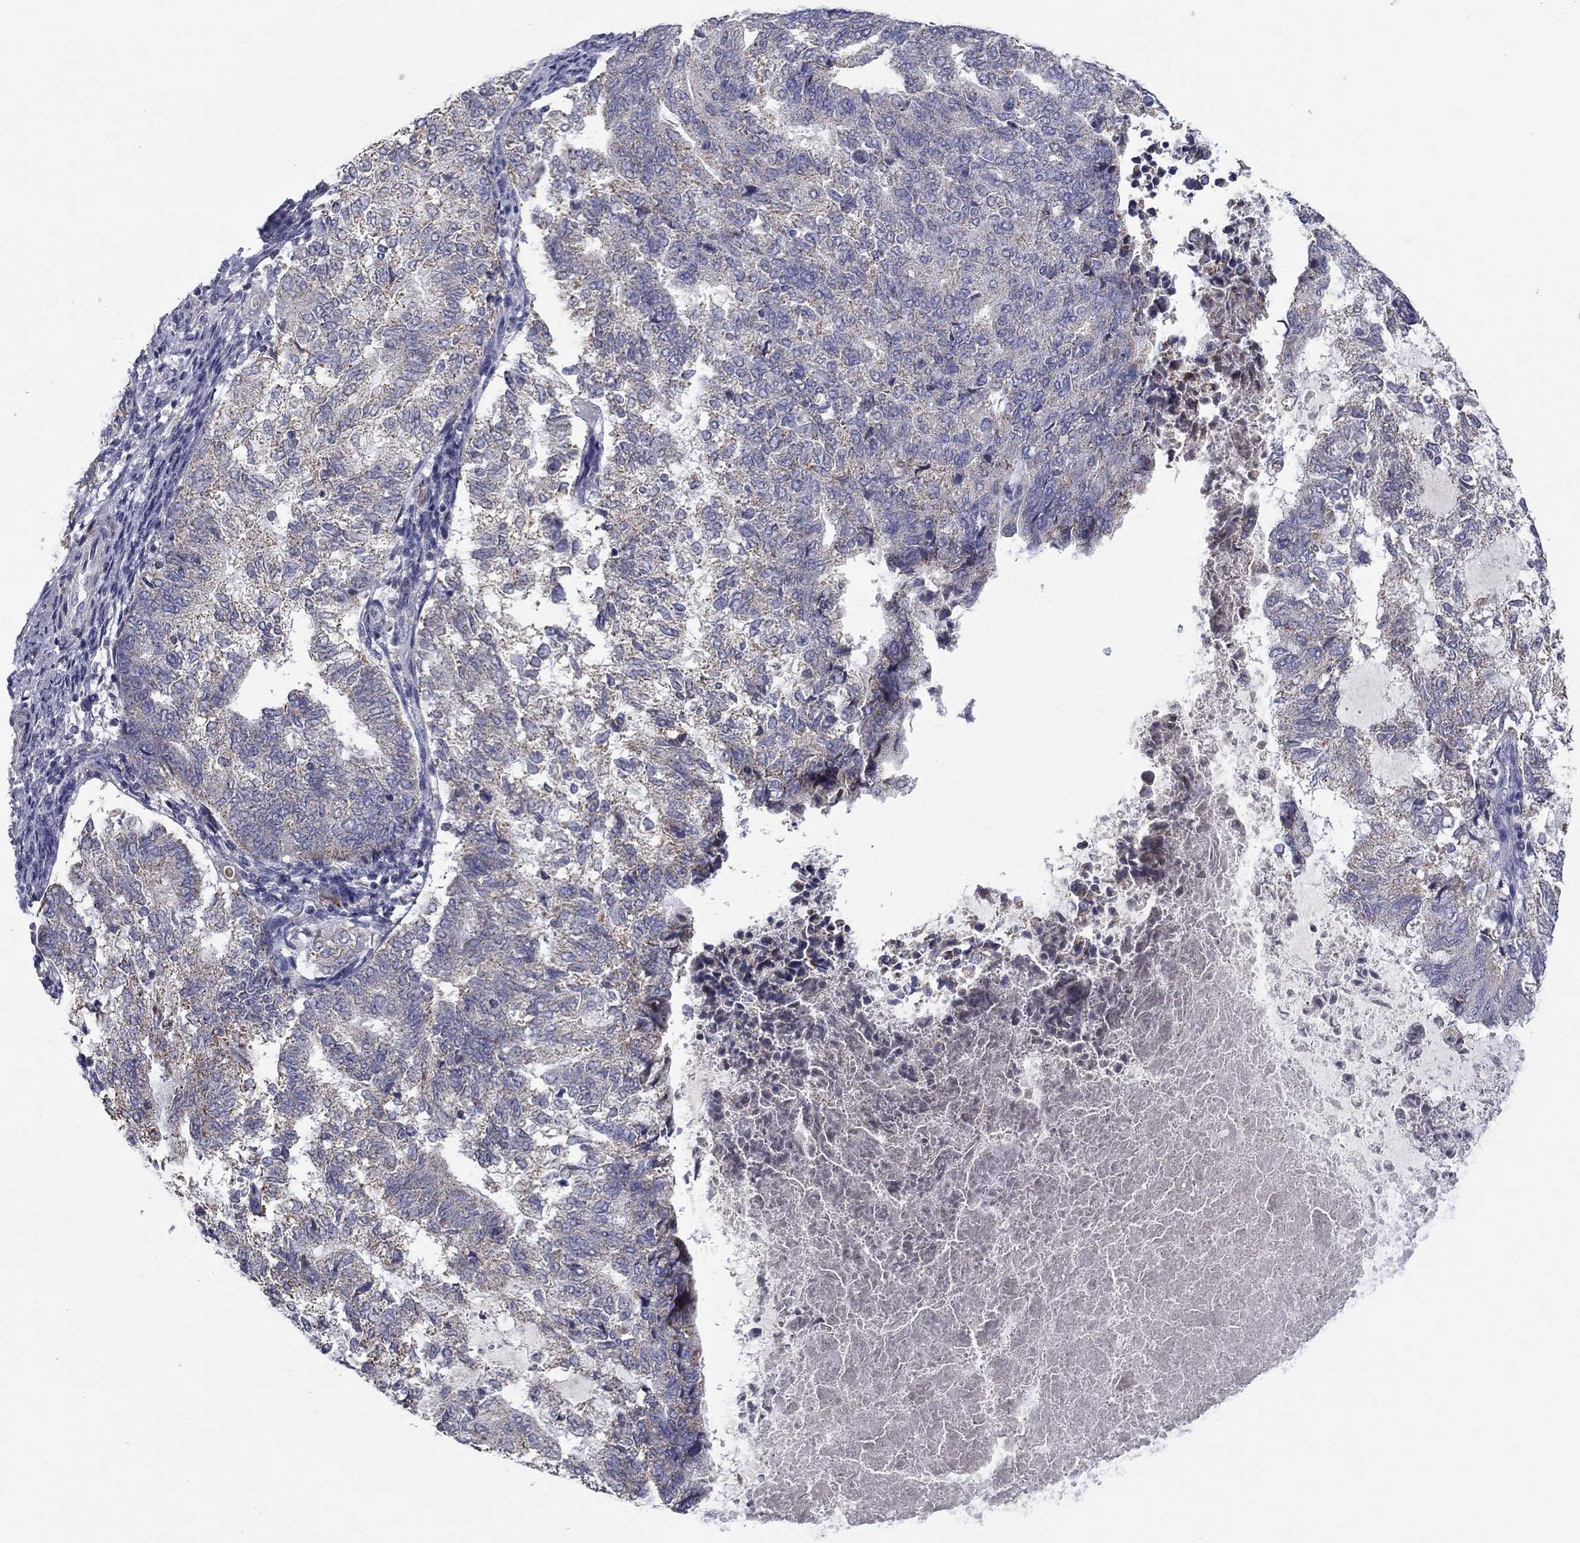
{"staining": {"intensity": "negative", "quantity": "none", "location": "none"}, "tissue": "endometrial cancer", "cell_type": "Tumor cells", "image_type": "cancer", "snomed": [{"axis": "morphology", "description": "Adenocarcinoma, NOS"}, {"axis": "topography", "description": "Endometrium"}], "caption": "A photomicrograph of human endometrial cancer (adenocarcinoma) is negative for staining in tumor cells.", "gene": "FRK", "patient": {"sex": "female", "age": 65}}